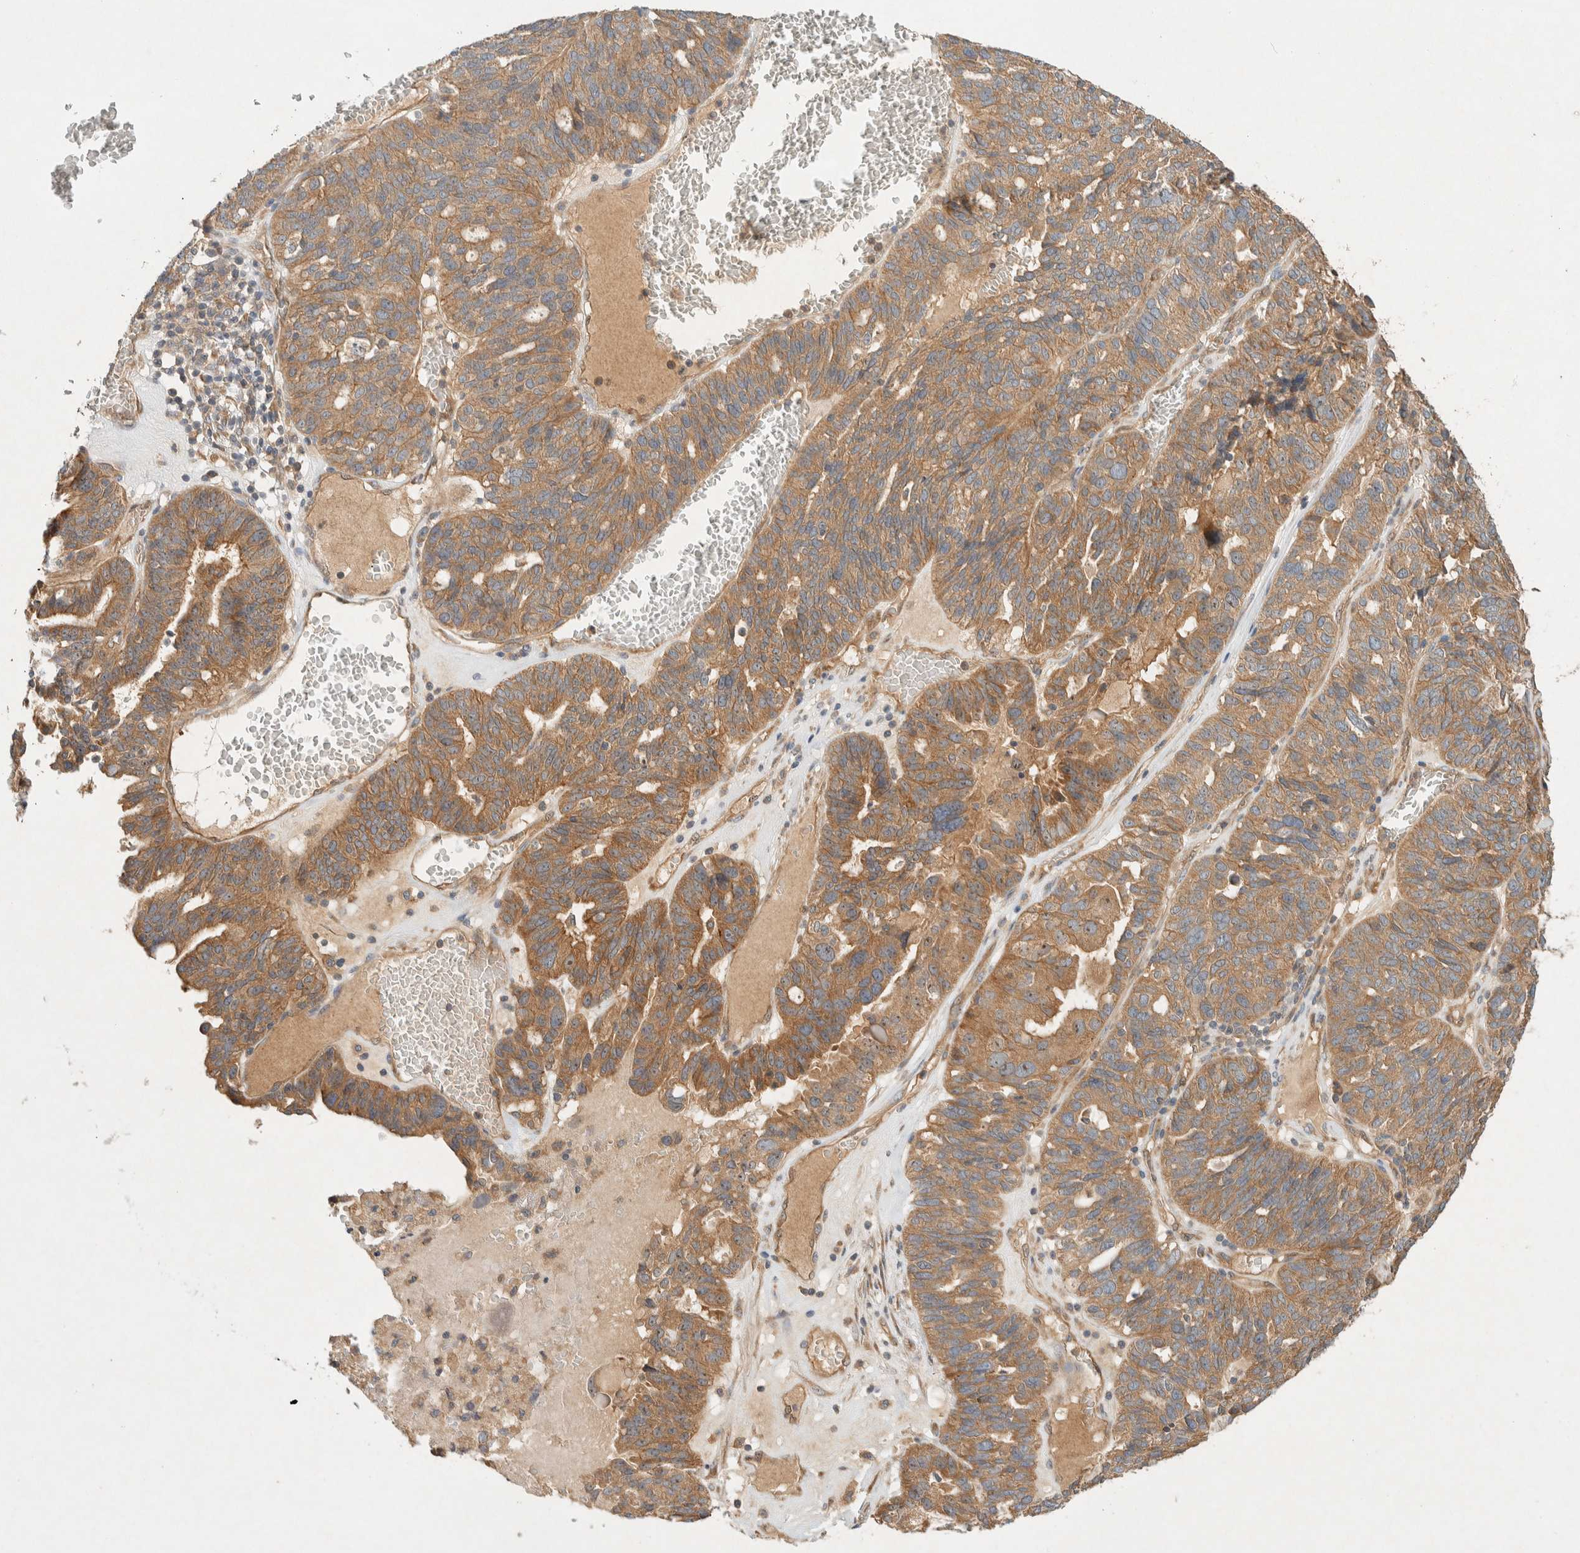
{"staining": {"intensity": "moderate", "quantity": ">75%", "location": "cytoplasmic/membranous"}, "tissue": "ovarian cancer", "cell_type": "Tumor cells", "image_type": "cancer", "snomed": [{"axis": "morphology", "description": "Cystadenocarcinoma, serous, NOS"}, {"axis": "topography", "description": "Ovary"}], "caption": "Ovarian serous cystadenocarcinoma was stained to show a protein in brown. There is medium levels of moderate cytoplasmic/membranous expression in approximately >75% of tumor cells.", "gene": "PXK", "patient": {"sex": "female", "age": 59}}